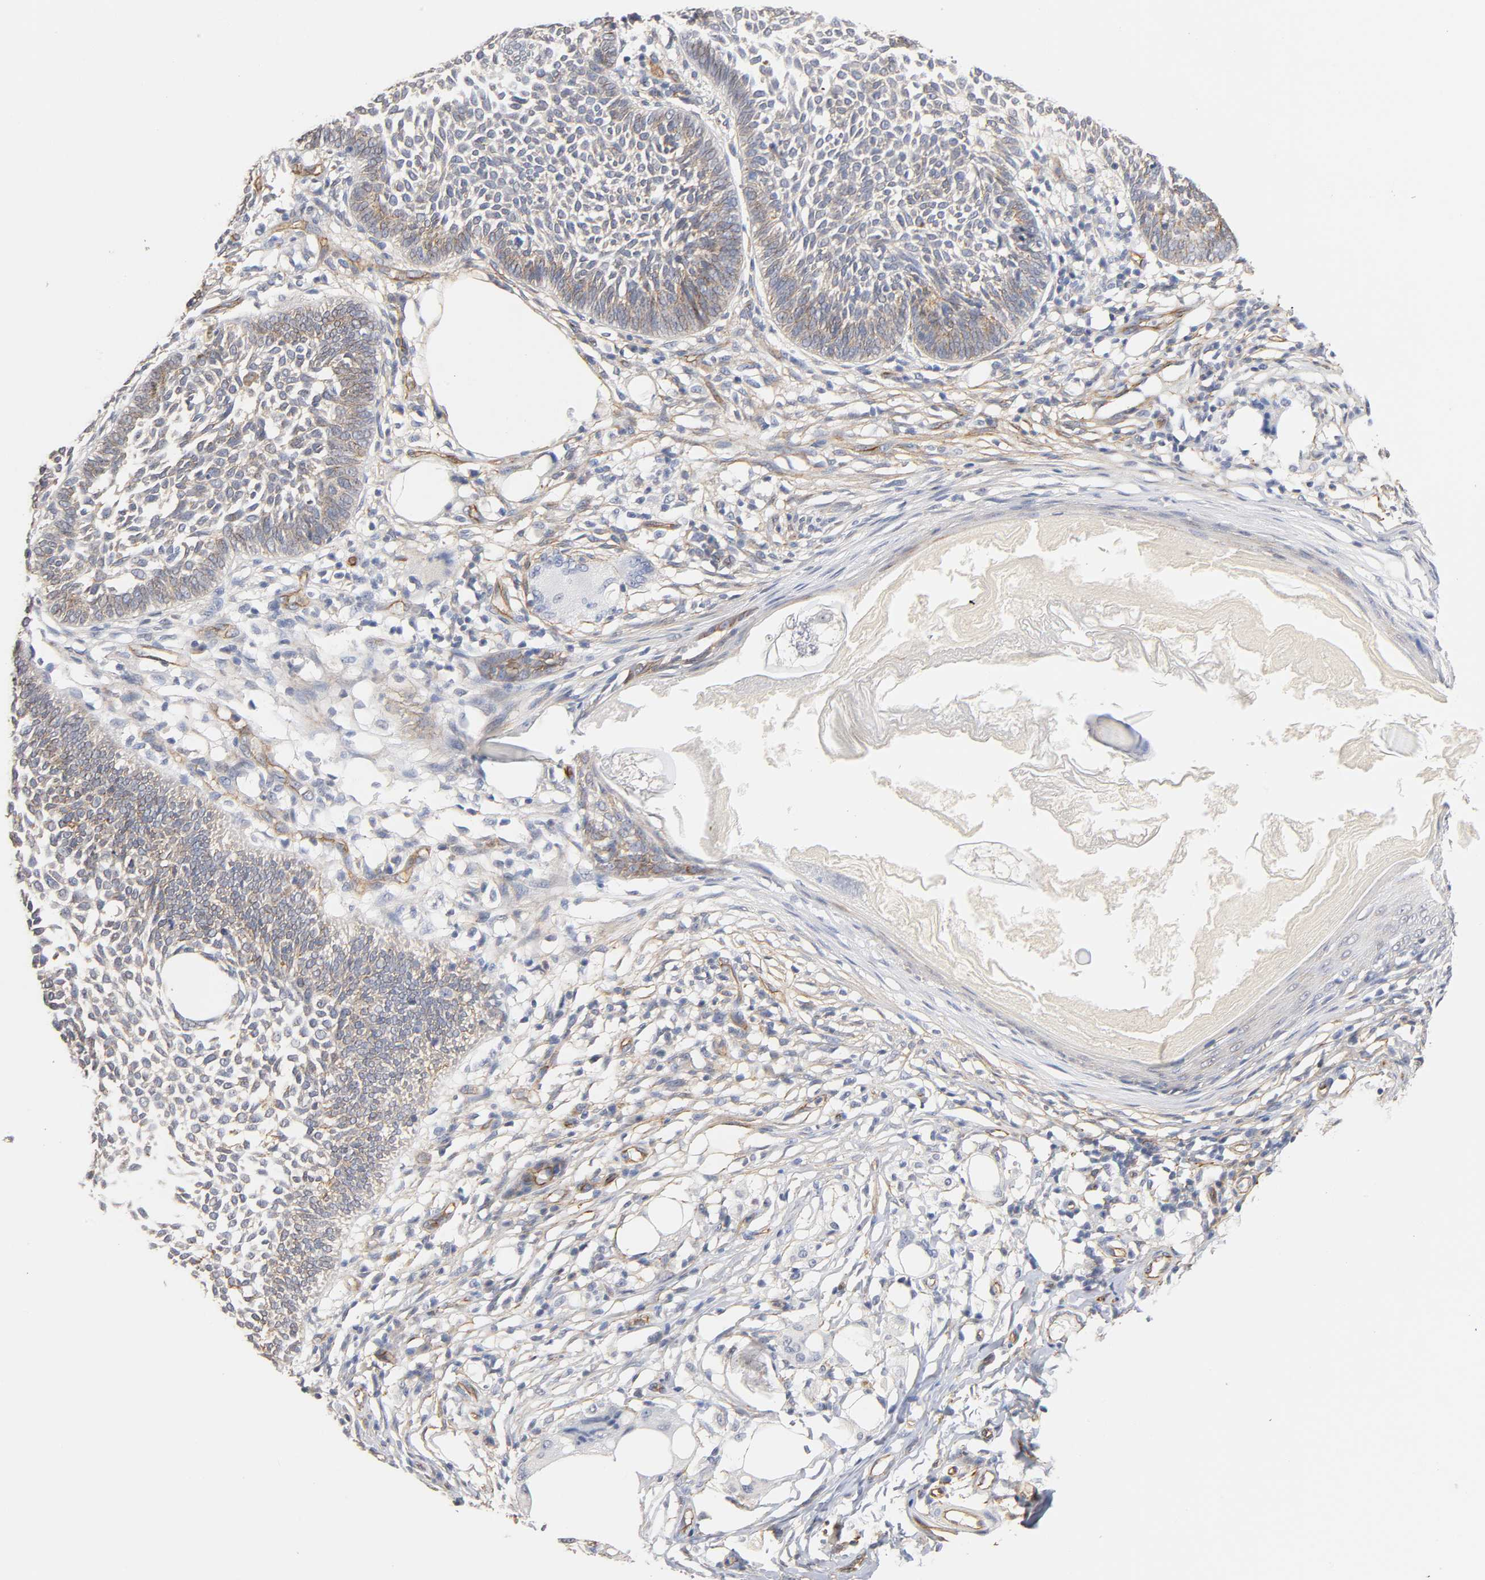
{"staining": {"intensity": "weak", "quantity": "25%-75%", "location": "cytoplasmic/membranous"}, "tissue": "skin cancer", "cell_type": "Tumor cells", "image_type": "cancer", "snomed": [{"axis": "morphology", "description": "Normal tissue, NOS"}, {"axis": "morphology", "description": "Basal cell carcinoma"}, {"axis": "topography", "description": "Skin"}], "caption": "Skin cancer stained with immunohistochemistry exhibits weak cytoplasmic/membranous staining in approximately 25%-75% of tumor cells. The staining was performed using DAB (3,3'-diaminobenzidine), with brown indicating positive protein expression. Nuclei are stained blue with hematoxylin.", "gene": "SPTAN1", "patient": {"sex": "male", "age": 87}}